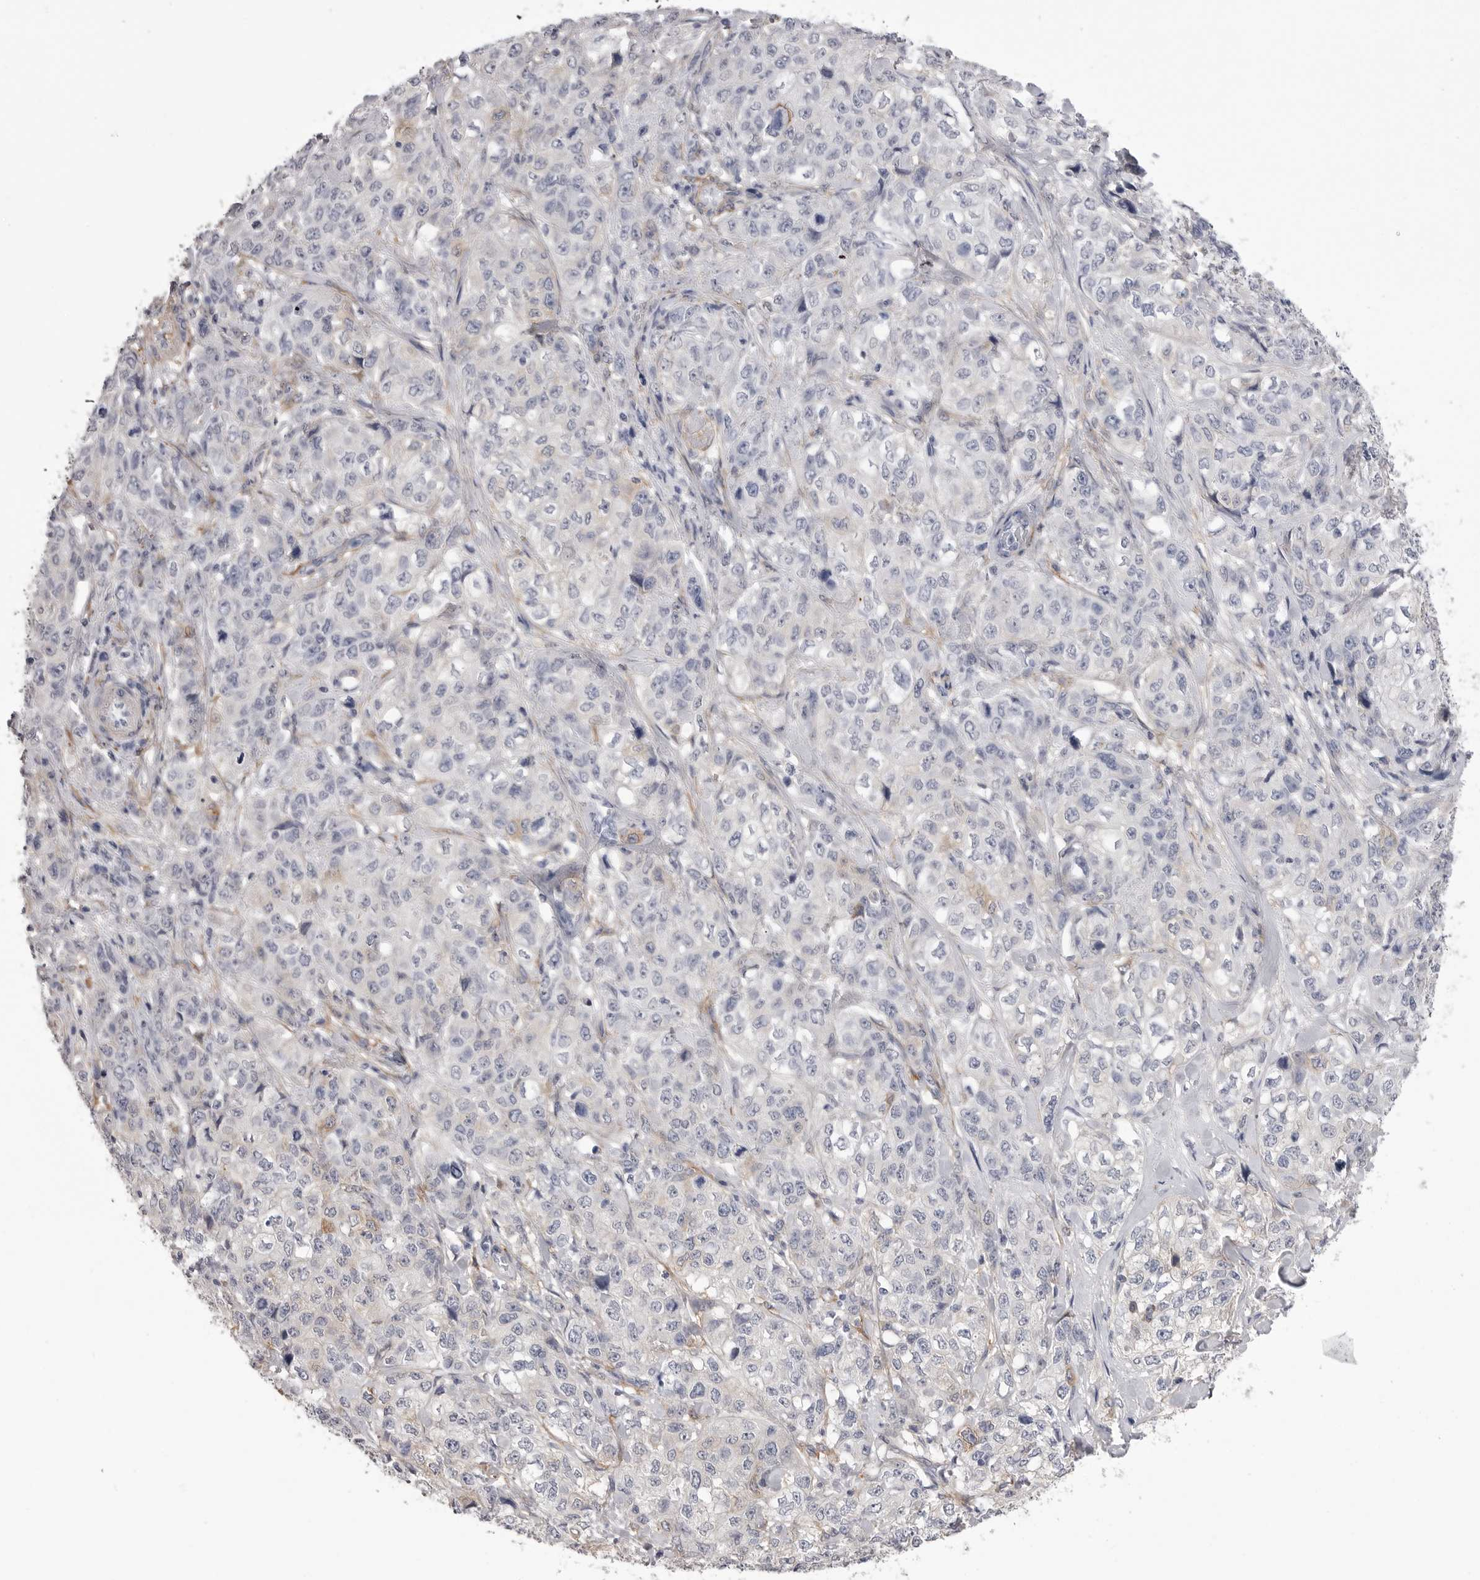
{"staining": {"intensity": "negative", "quantity": "none", "location": "none"}, "tissue": "stomach cancer", "cell_type": "Tumor cells", "image_type": "cancer", "snomed": [{"axis": "morphology", "description": "Adenocarcinoma, NOS"}, {"axis": "topography", "description": "Stomach"}], "caption": "Stomach cancer (adenocarcinoma) was stained to show a protein in brown. There is no significant expression in tumor cells. Brightfield microscopy of immunohistochemistry stained with DAB (brown) and hematoxylin (blue), captured at high magnification.", "gene": "AKAP12", "patient": {"sex": "male", "age": 48}}